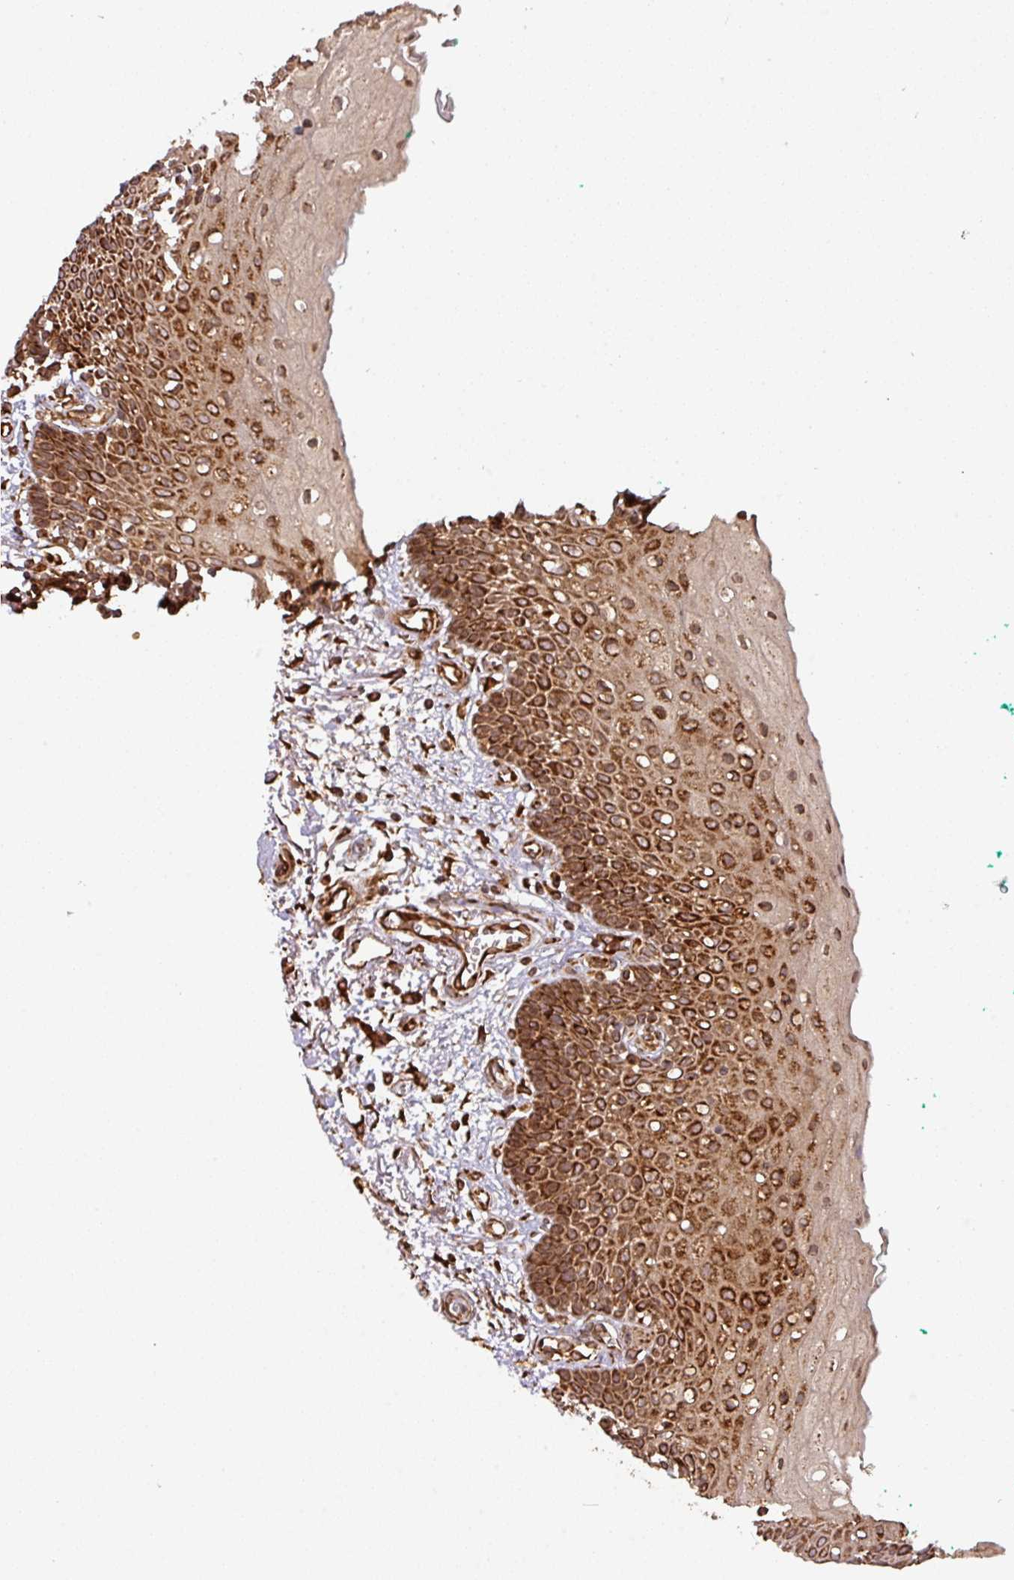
{"staining": {"intensity": "strong", "quantity": ">75%", "location": "cytoplasmic/membranous"}, "tissue": "oral mucosa", "cell_type": "Squamous epithelial cells", "image_type": "normal", "snomed": [{"axis": "morphology", "description": "Normal tissue, NOS"}, {"axis": "morphology", "description": "Squamous cell carcinoma, NOS"}, {"axis": "topography", "description": "Oral tissue"}, {"axis": "topography", "description": "Tounge, NOS"}, {"axis": "topography", "description": "Head-Neck"}], "caption": "Protein expression analysis of benign human oral mucosa reveals strong cytoplasmic/membranous positivity in approximately >75% of squamous epithelial cells. The staining was performed using DAB, with brown indicating positive protein expression. Nuclei are stained blue with hematoxylin.", "gene": "TRAP1", "patient": {"sex": "male", "age": 79}}